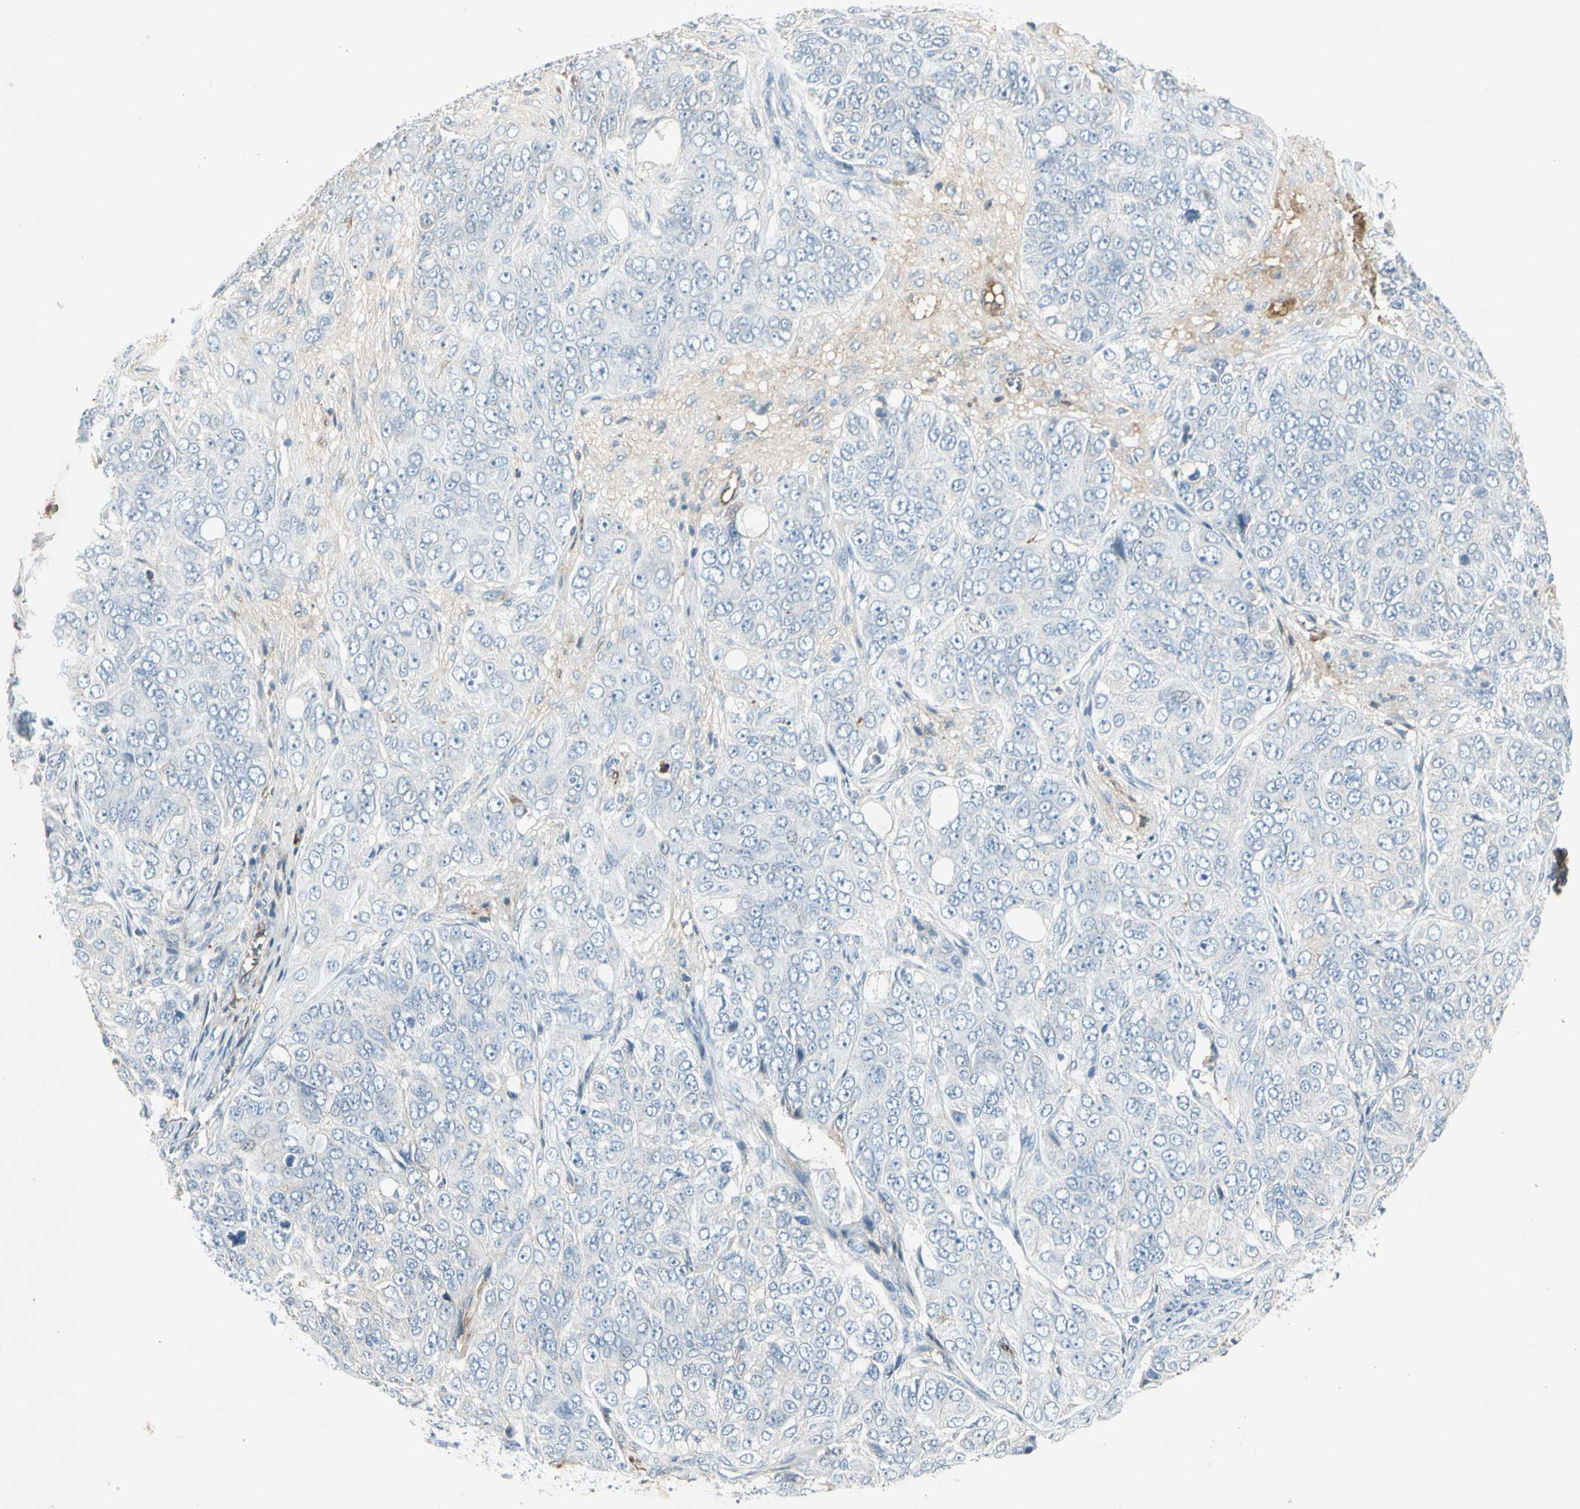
{"staining": {"intensity": "negative", "quantity": "none", "location": "none"}, "tissue": "ovarian cancer", "cell_type": "Tumor cells", "image_type": "cancer", "snomed": [{"axis": "morphology", "description": "Carcinoma, endometroid"}, {"axis": "topography", "description": "Ovary"}], "caption": "Ovarian cancer (endometroid carcinoma) was stained to show a protein in brown. There is no significant staining in tumor cells.", "gene": "IGHM", "patient": {"sex": "female", "age": 51}}